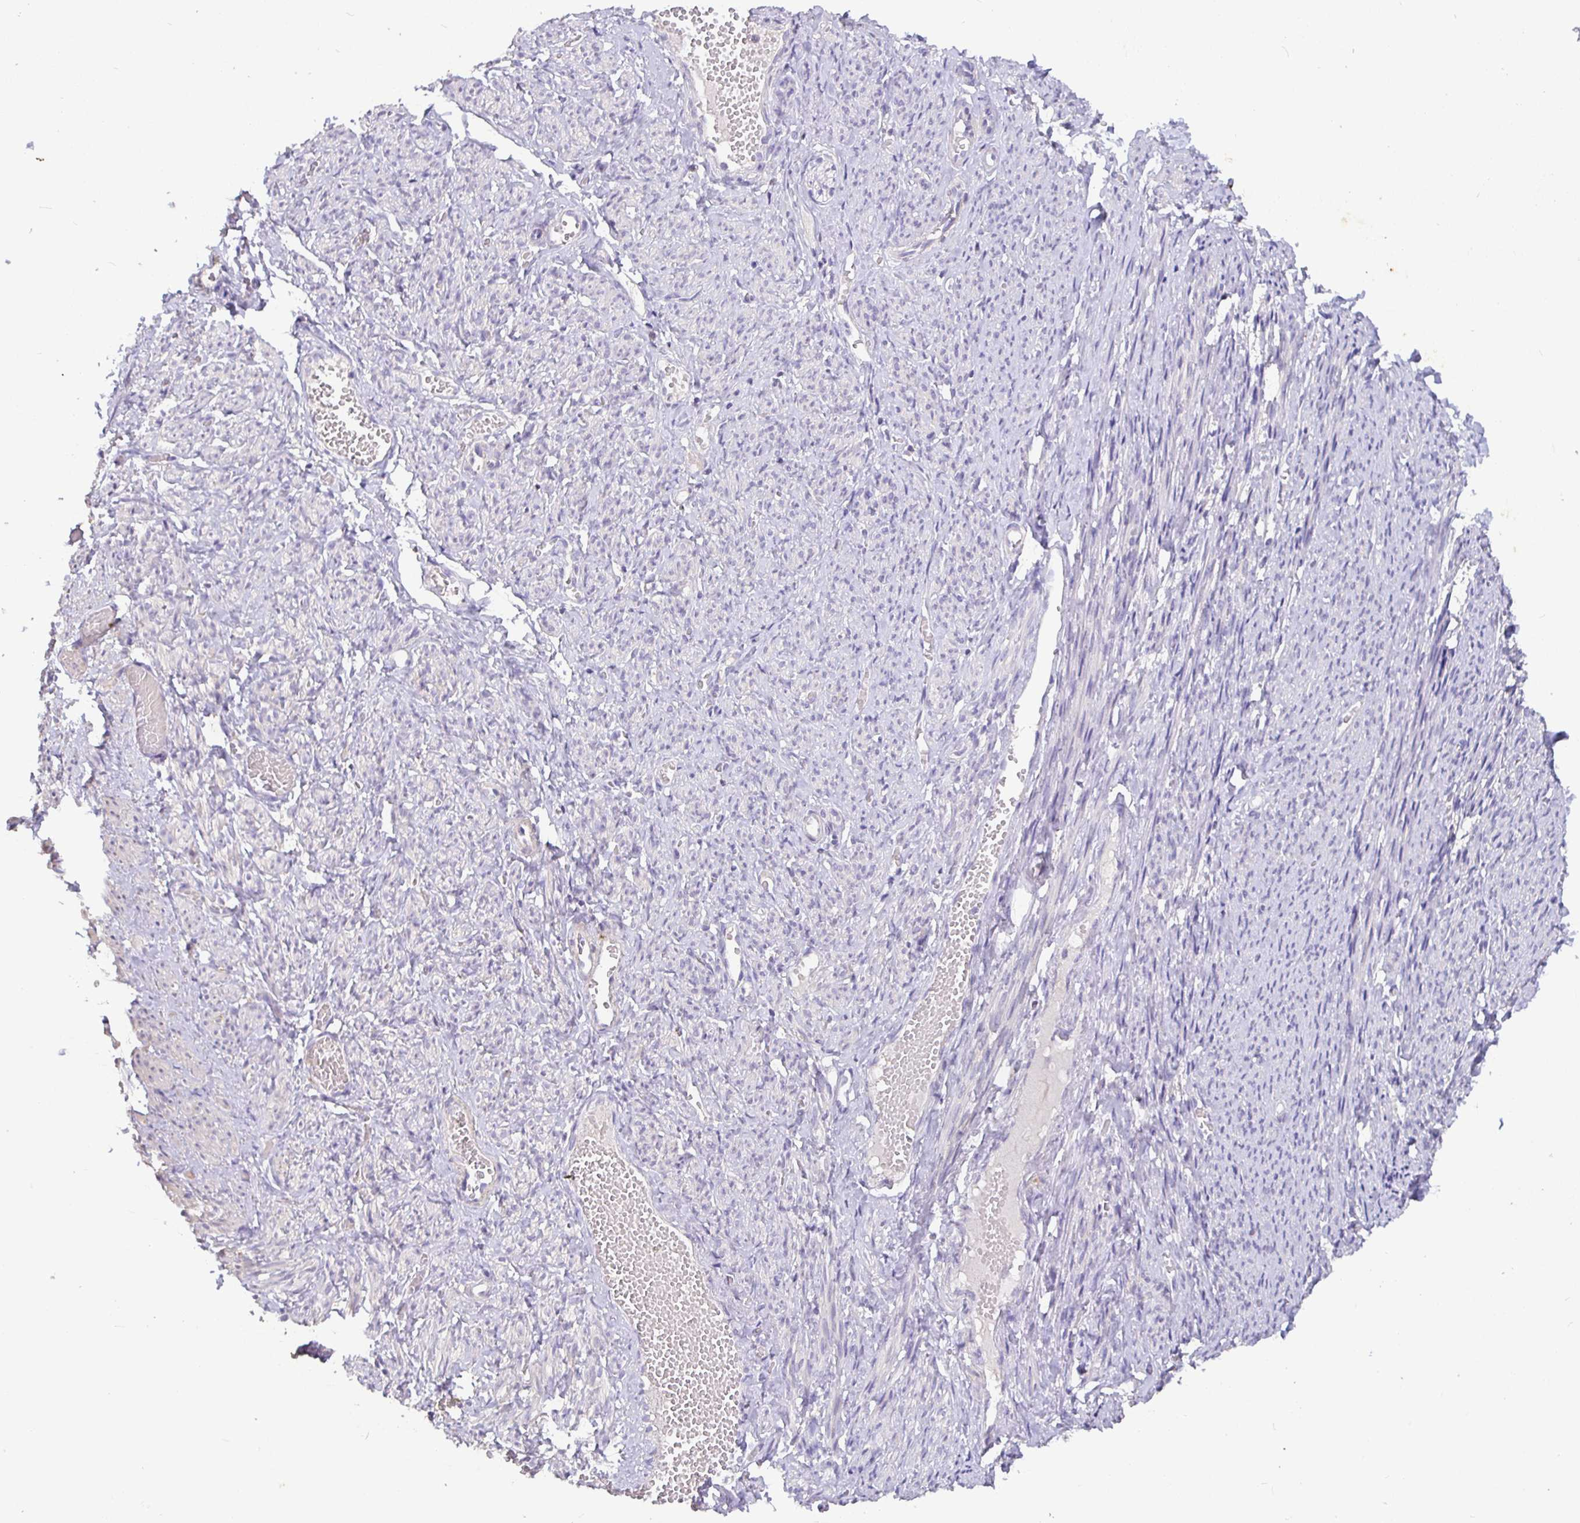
{"staining": {"intensity": "negative", "quantity": "none", "location": "none"}, "tissue": "smooth muscle", "cell_type": "Smooth muscle cells", "image_type": "normal", "snomed": [{"axis": "morphology", "description": "Normal tissue, NOS"}, {"axis": "topography", "description": "Smooth muscle"}], "caption": "The IHC photomicrograph has no significant expression in smooth muscle cells of smooth muscle.", "gene": "SHISA4", "patient": {"sex": "female", "age": 65}}